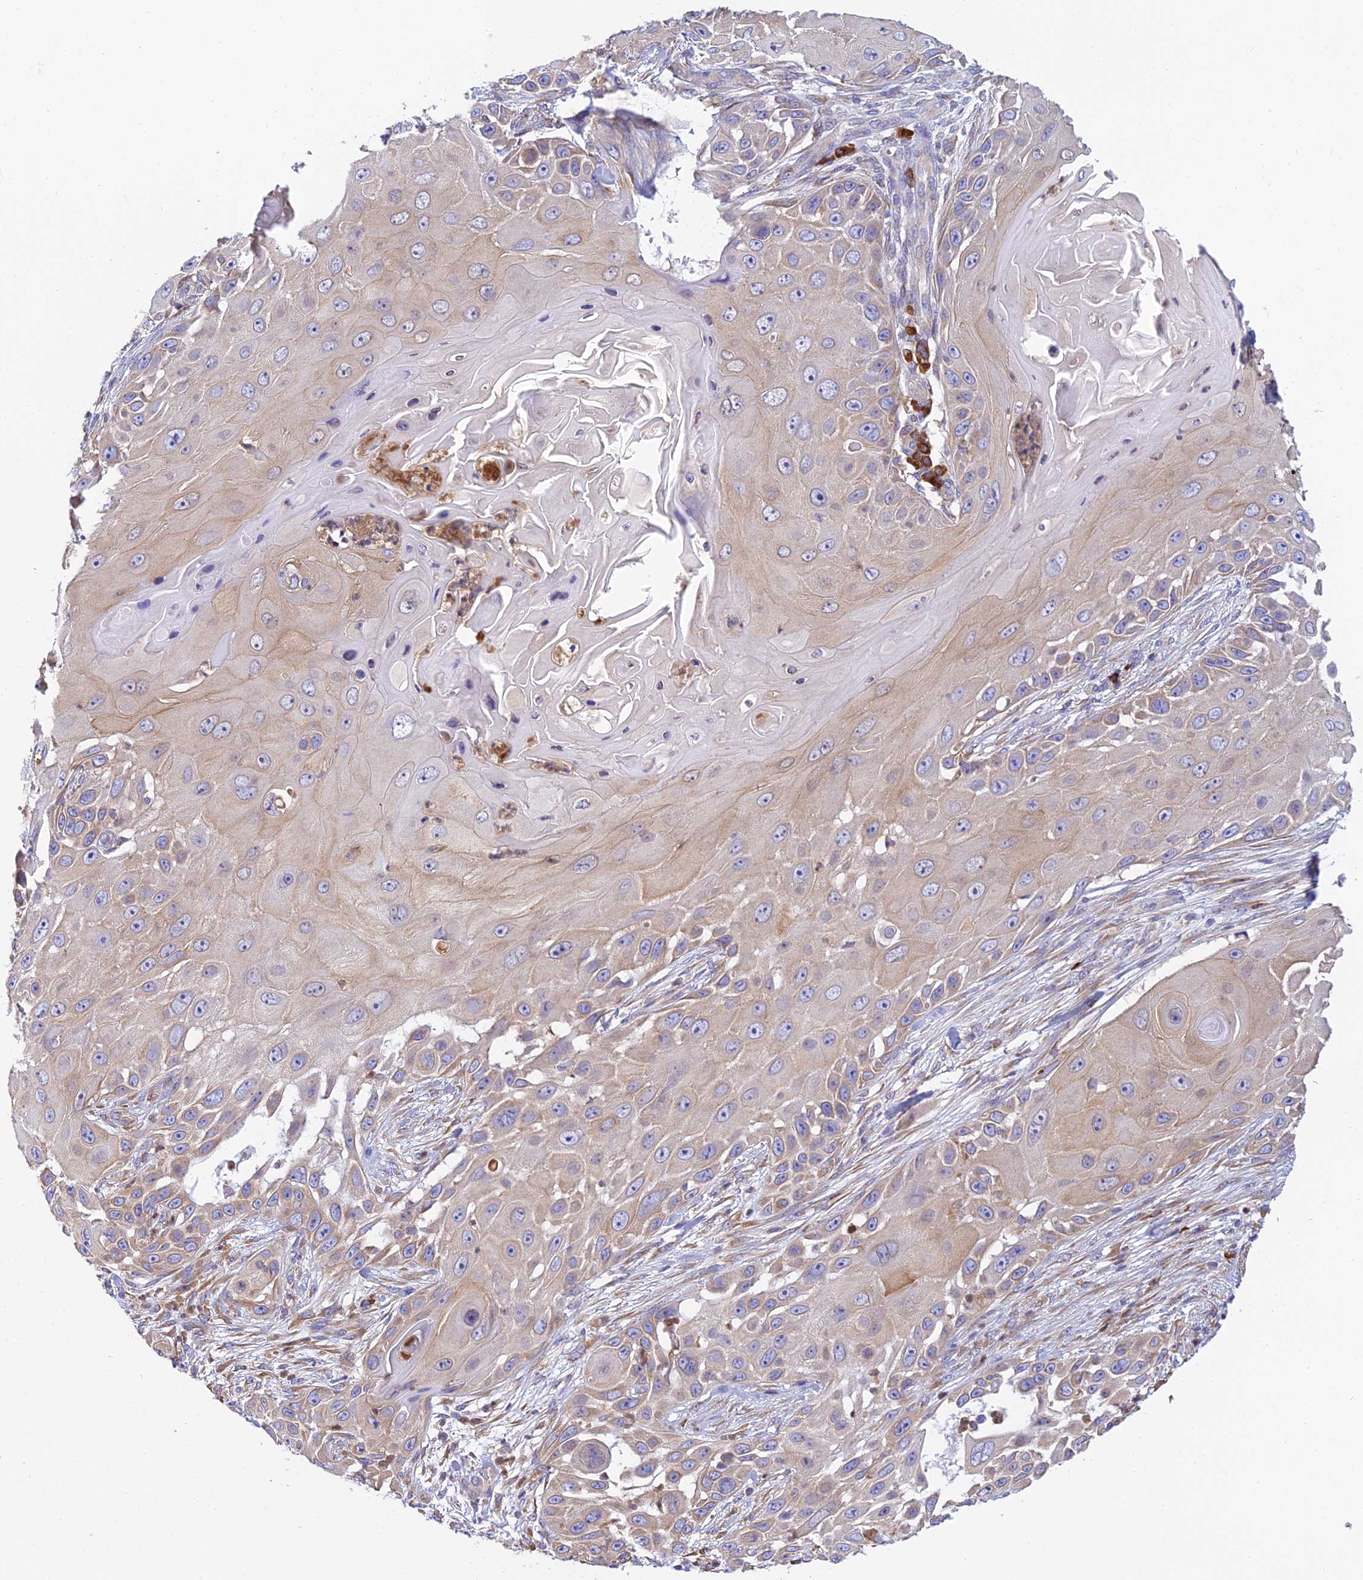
{"staining": {"intensity": "weak", "quantity": "25%-75%", "location": "cytoplasmic/membranous"}, "tissue": "skin cancer", "cell_type": "Tumor cells", "image_type": "cancer", "snomed": [{"axis": "morphology", "description": "Squamous cell carcinoma, NOS"}, {"axis": "topography", "description": "Skin"}], "caption": "Immunohistochemistry (IHC) photomicrograph of neoplastic tissue: squamous cell carcinoma (skin) stained using immunohistochemistry reveals low levels of weak protein expression localized specifically in the cytoplasmic/membranous of tumor cells, appearing as a cytoplasmic/membranous brown color.", "gene": "HM13", "patient": {"sex": "female", "age": 44}}